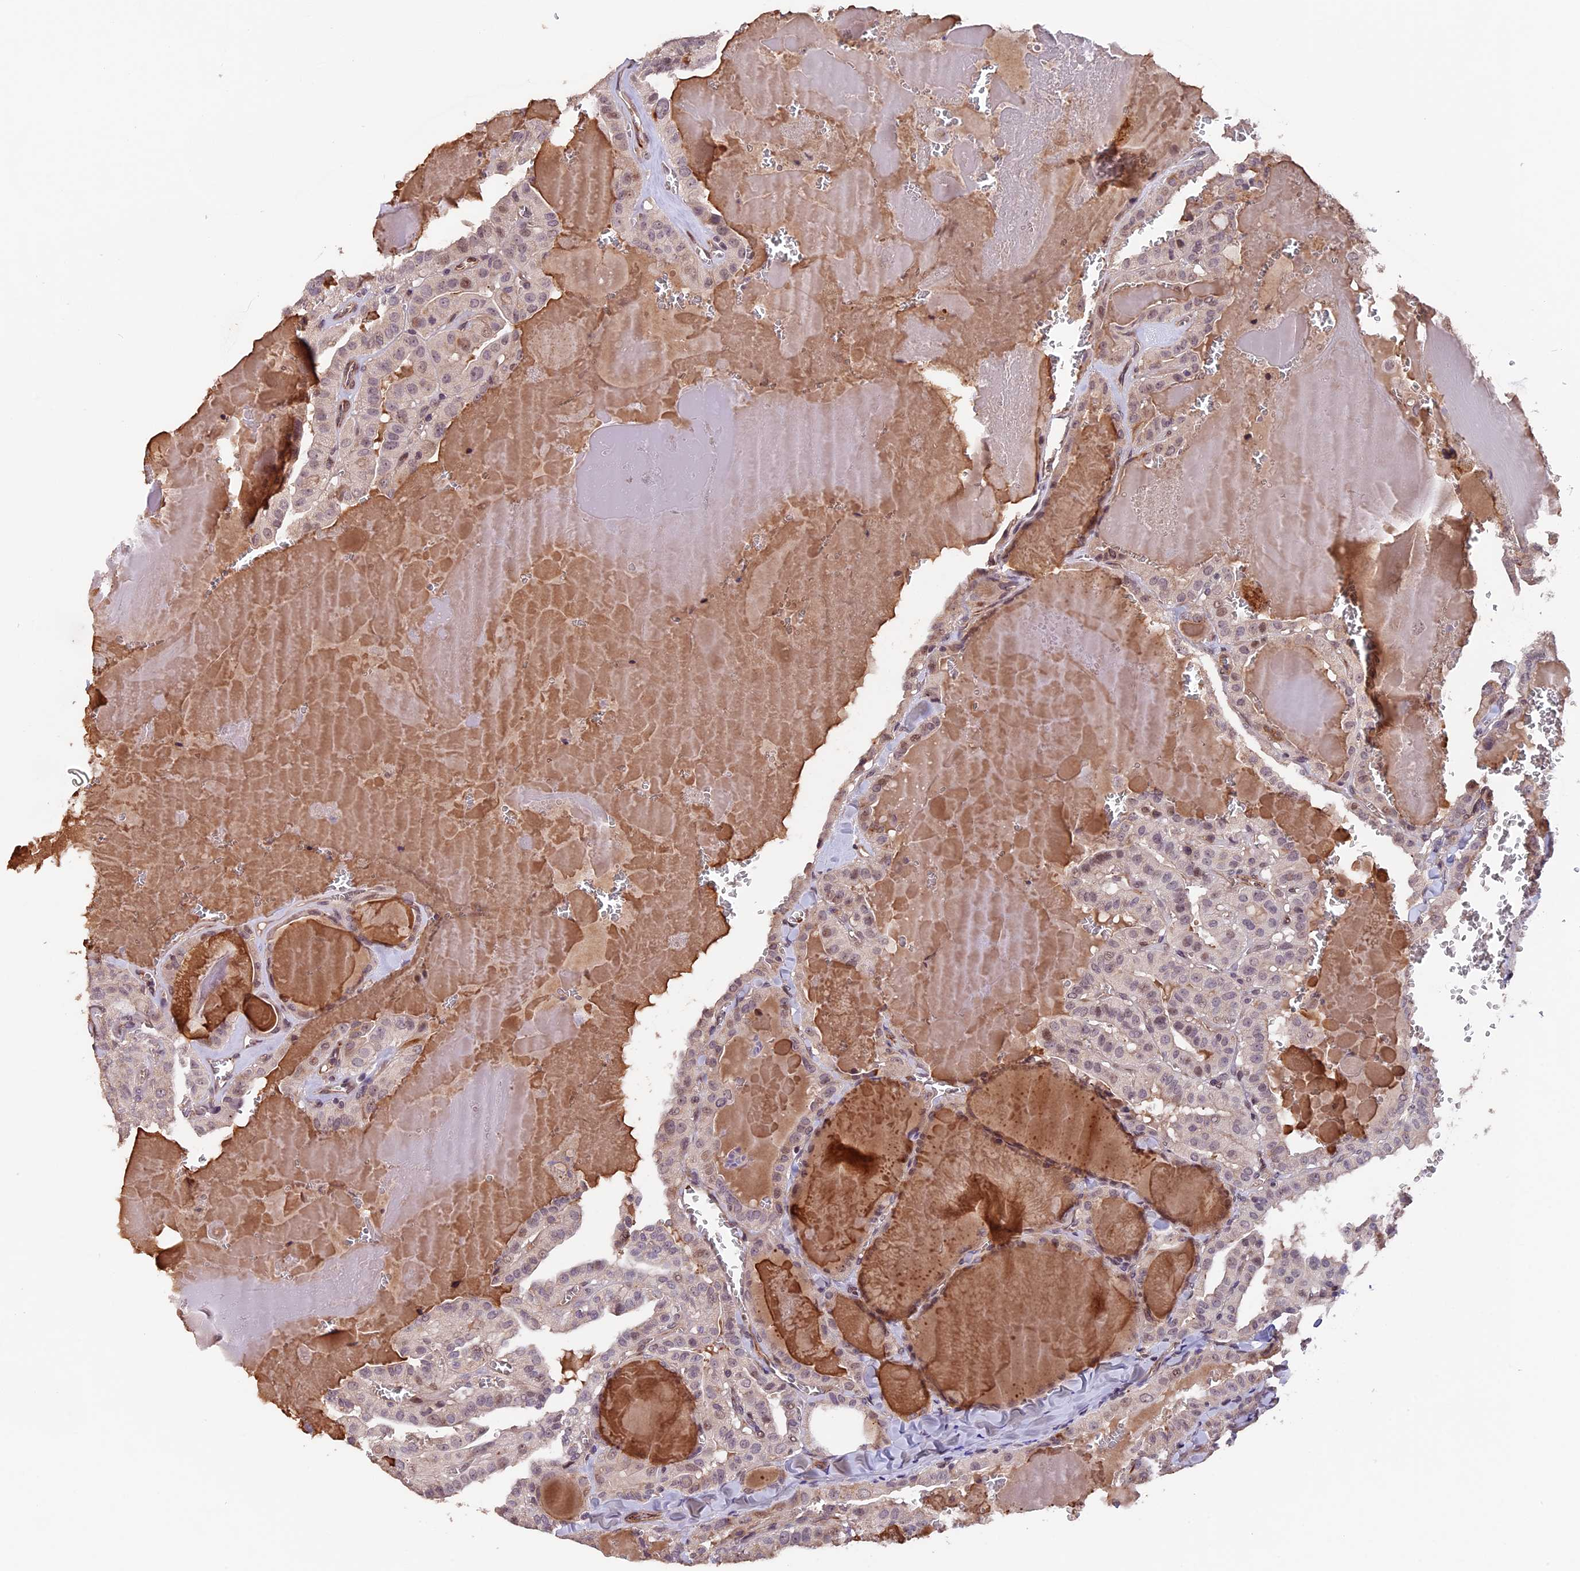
{"staining": {"intensity": "weak", "quantity": "<25%", "location": "nuclear"}, "tissue": "thyroid cancer", "cell_type": "Tumor cells", "image_type": "cancer", "snomed": [{"axis": "morphology", "description": "Papillary adenocarcinoma, NOS"}, {"axis": "topography", "description": "Thyroid gland"}], "caption": "A photomicrograph of human thyroid cancer is negative for staining in tumor cells.", "gene": "GNB5", "patient": {"sex": "male", "age": 52}}